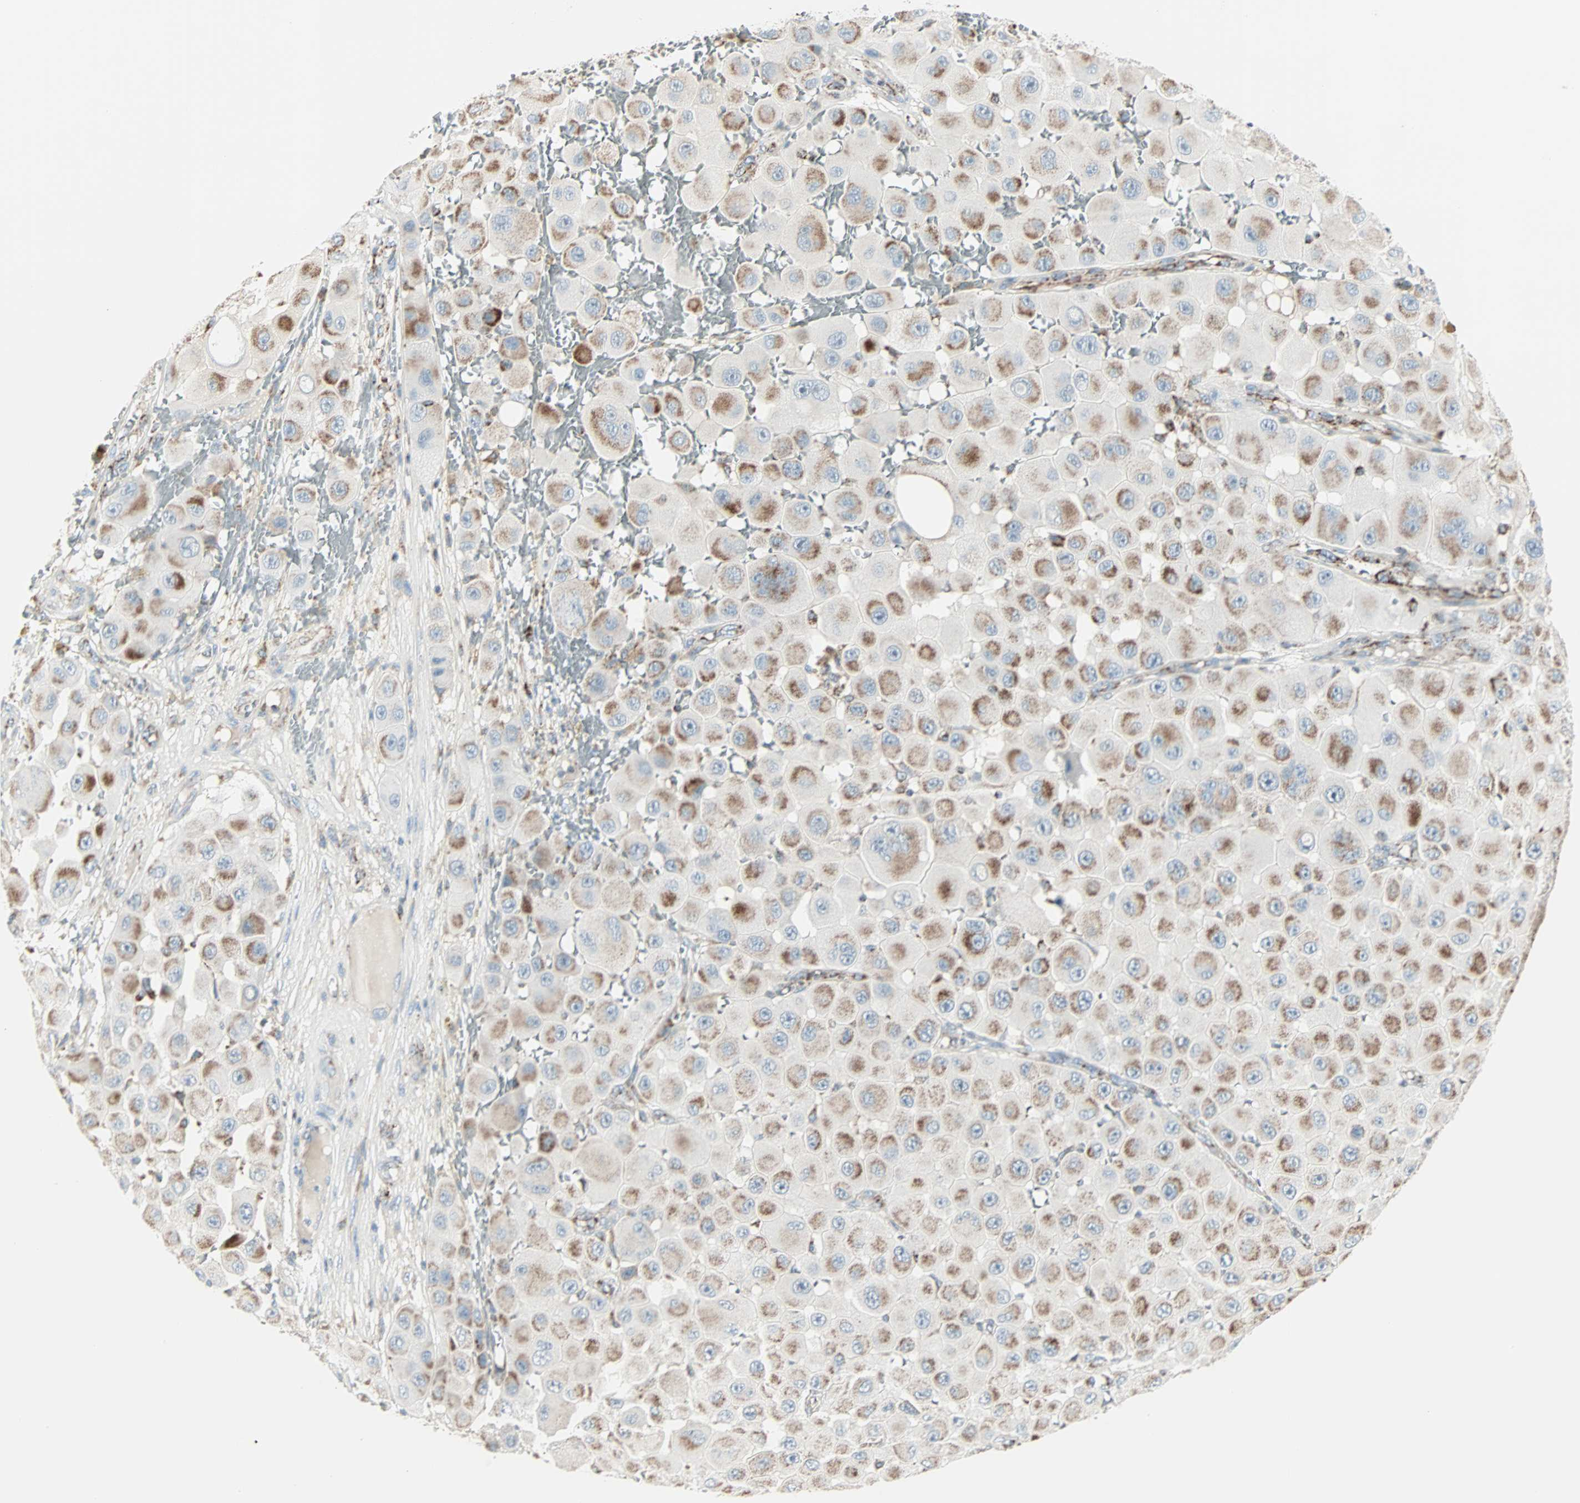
{"staining": {"intensity": "moderate", "quantity": "25%-75%", "location": "cytoplasmic/membranous"}, "tissue": "melanoma", "cell_type": "Tumor cells", "image_type": "cancer", "snomed": [{"axis": "morphology", "description": "Malignant melanoma, NOS"}, {"axis": "topography", "description": "Skin"}], "caption": "Immunohistochemical staining of human melanoma shows moderate cytoplasmic/membranous protein positivity in about 25%-75% of tumor cells.", "gene": "IDH2", "patient": {"sex": "female", "age": 81}}